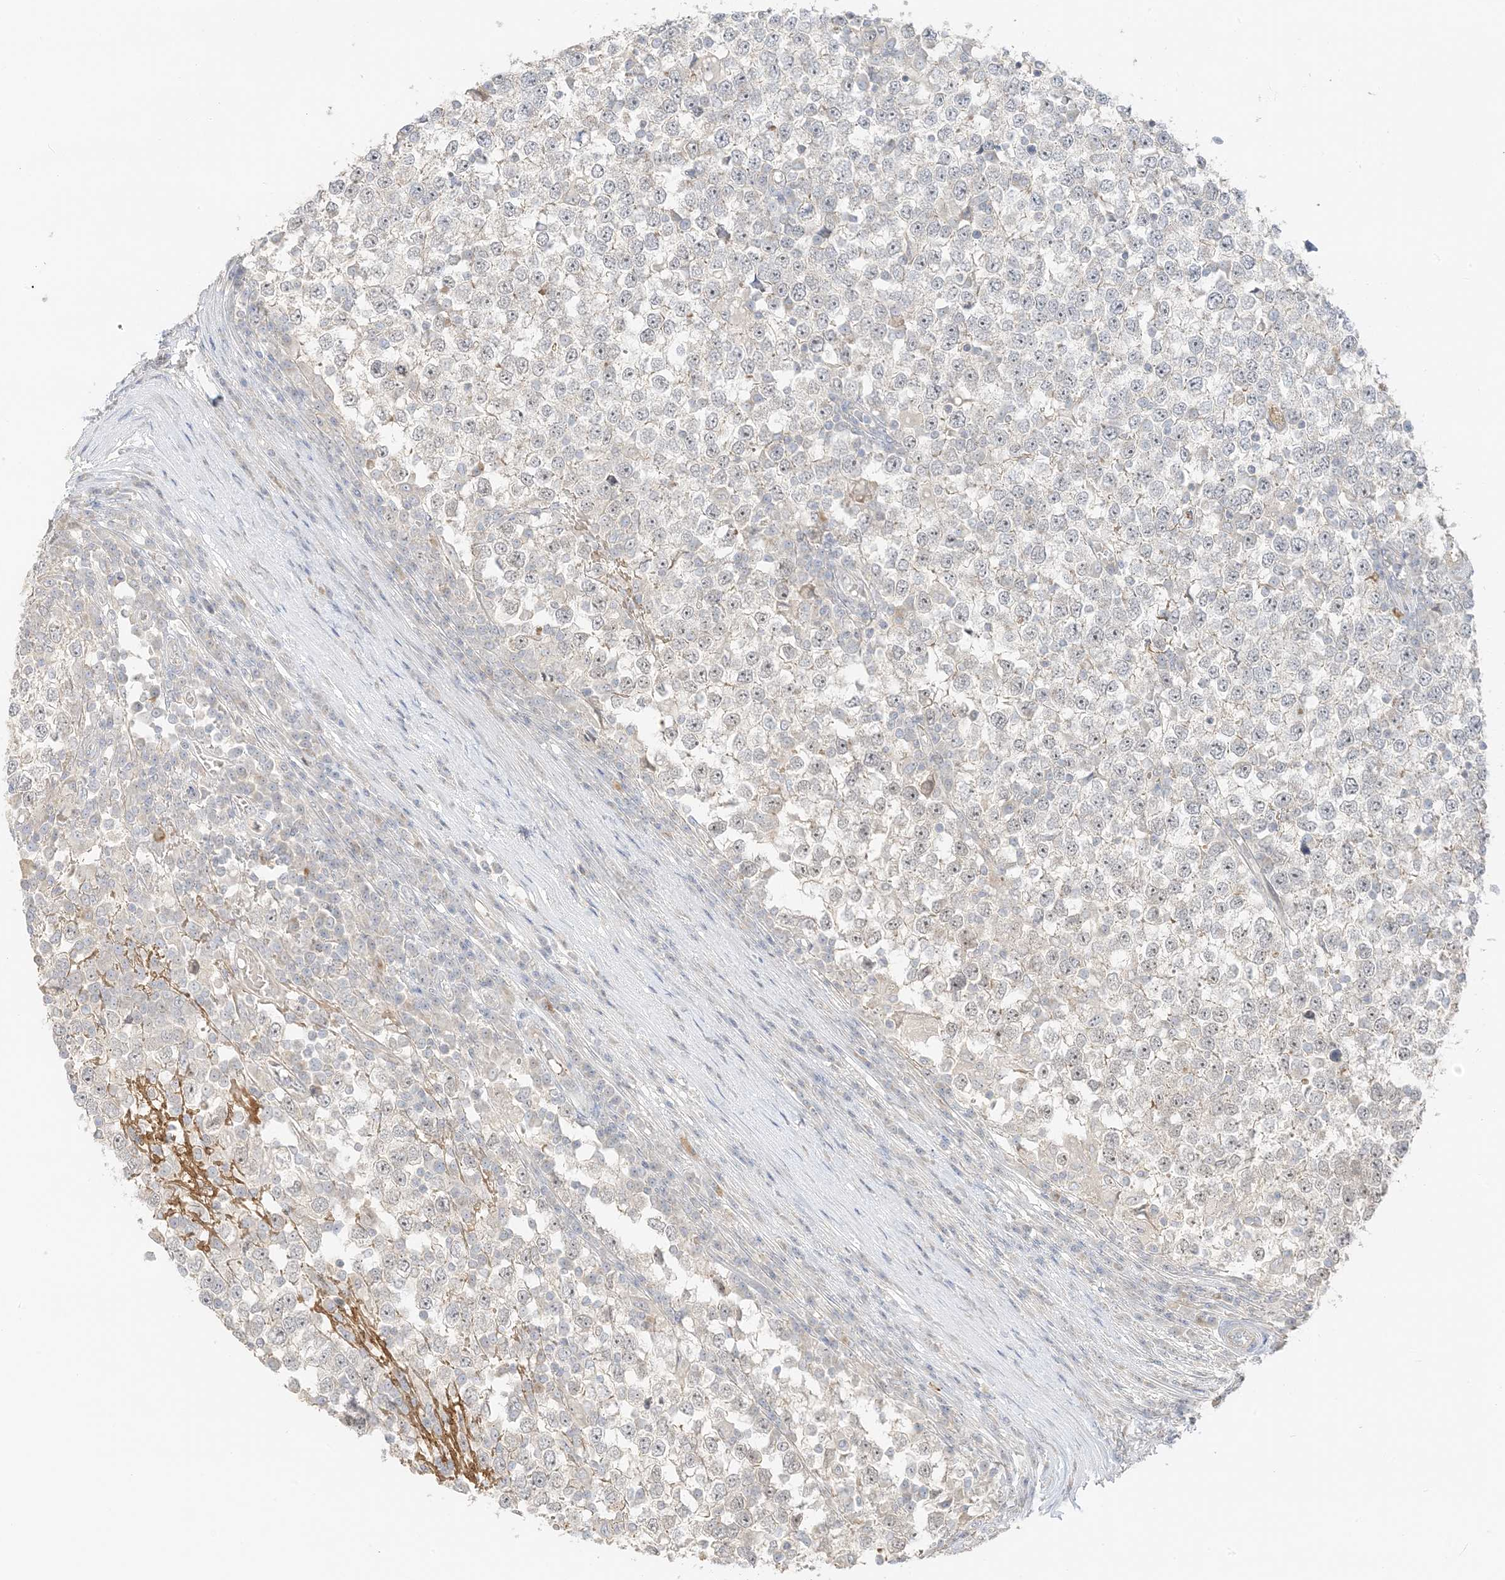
{"staining": {"intensity": "moderate", "quantity": "25%-75%", "location": "nuclear"}, "tissue": "testis cancer", "cell_type": "Tumor cells", "image_type": "cancer", "snomed": [{"axis": "morphology", "description": "Seminoma, NOS"}, {"axis": "topography", "description": "Testis"}], "caption": "IHC (DAB (3,3'-diaminobenzidine)) staining of human seminoma (testis) reveals moderate nuclear protein expression in approximately 25%-75% of tumor cells.", "gene": "ETAA1", "patient": {"sex": "male", "age": 65}}